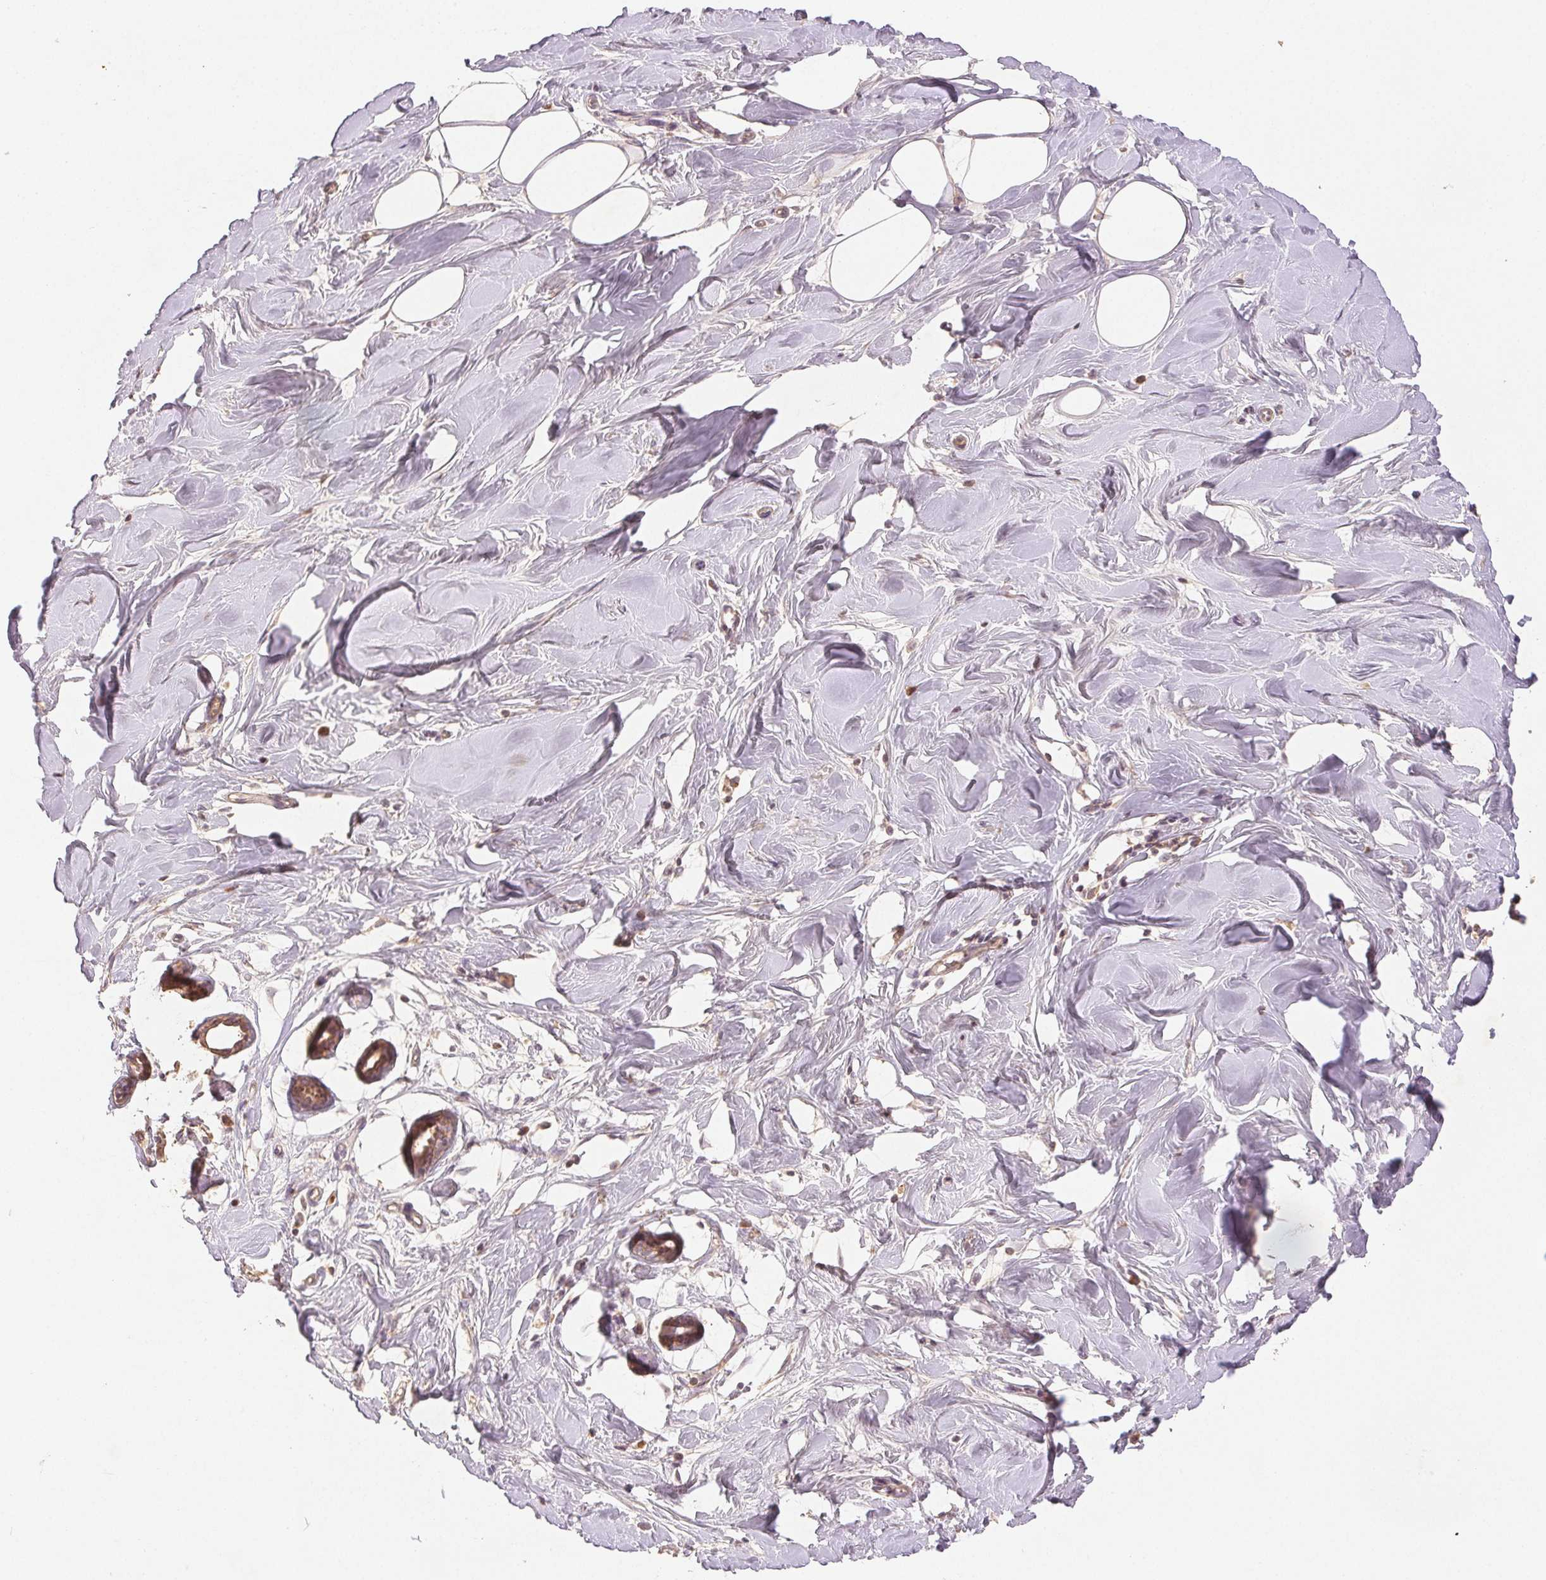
{"staining": {"intensity": "negative", "quantity": "none", "location": "none"}, "tissue": "breast", "cell_type": "Adipocytes", "image_type": "normal", "snomed": [{"axis": "morphology", "description": "Normal tissue, NOS"}, {"axis": "topography", "description": "Breast"}], "caption": "The photomicrograph demonstrates no staining of adipocytes in normal breast.", "gene": "YIF1B", "patient": {"sex": "female", "age": 27}}